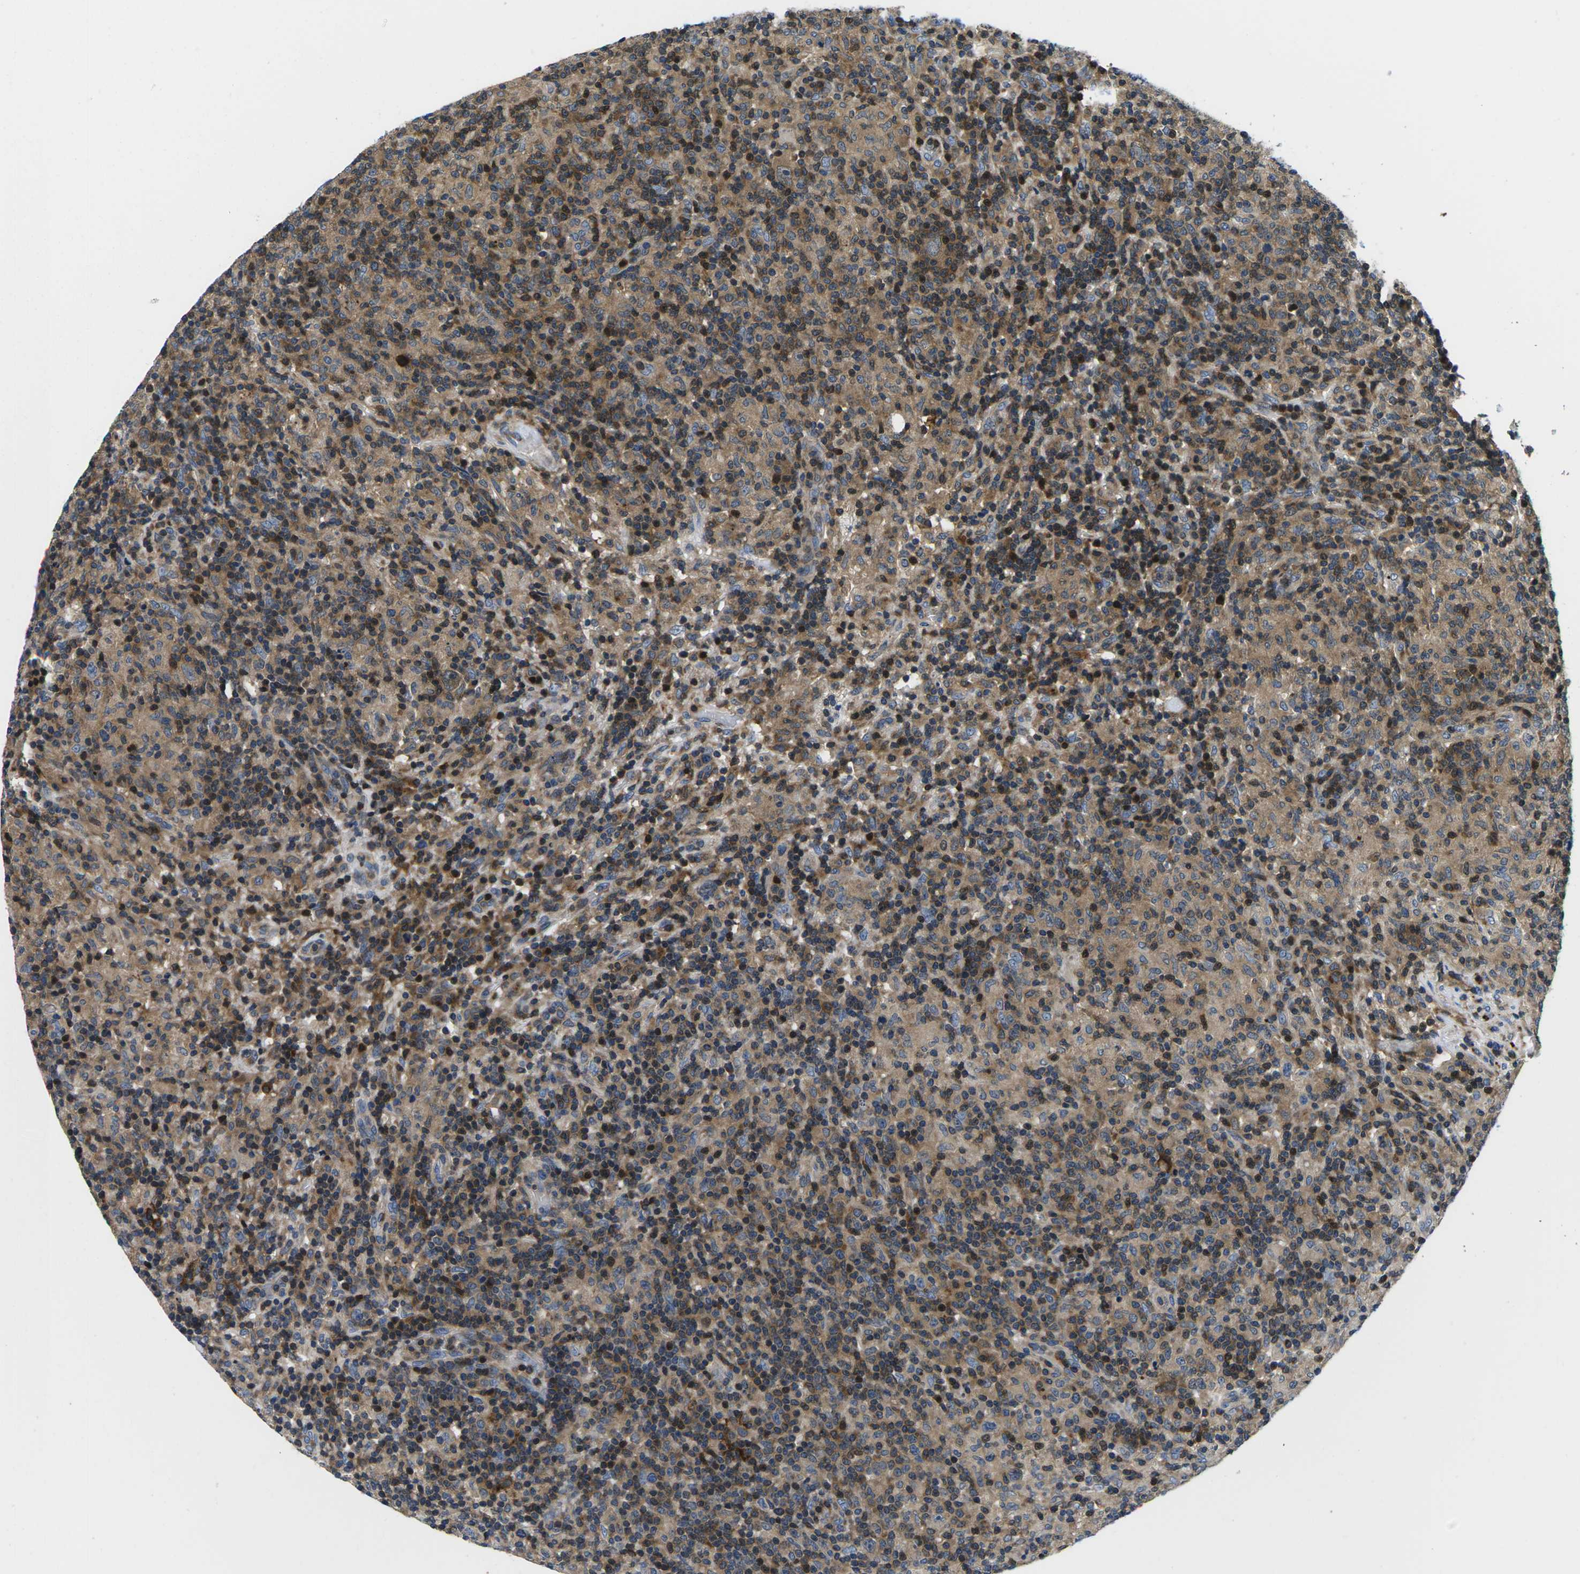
{"staining": {"intensity": "weak", "quantity": "25%-75%", "location": "cytoplasmic/membranous"}, "tissue": "lymphoma", "cell_type": "Tumor cells", "image_type": "cancer", "snomed": [{"axis": "morphology", "description": "Hodgkin's disease, NOS"}, {"axis": "topography", "description": "Lymph node"}], "caption": "Protein staining of Hodgkin's disease tissue demonstrates weak cytoplasmic/membranous staining in about 25%-75% of tumor cells.", "gene": "PLCE1", "patient": {"sex": "male", "age": 70}}